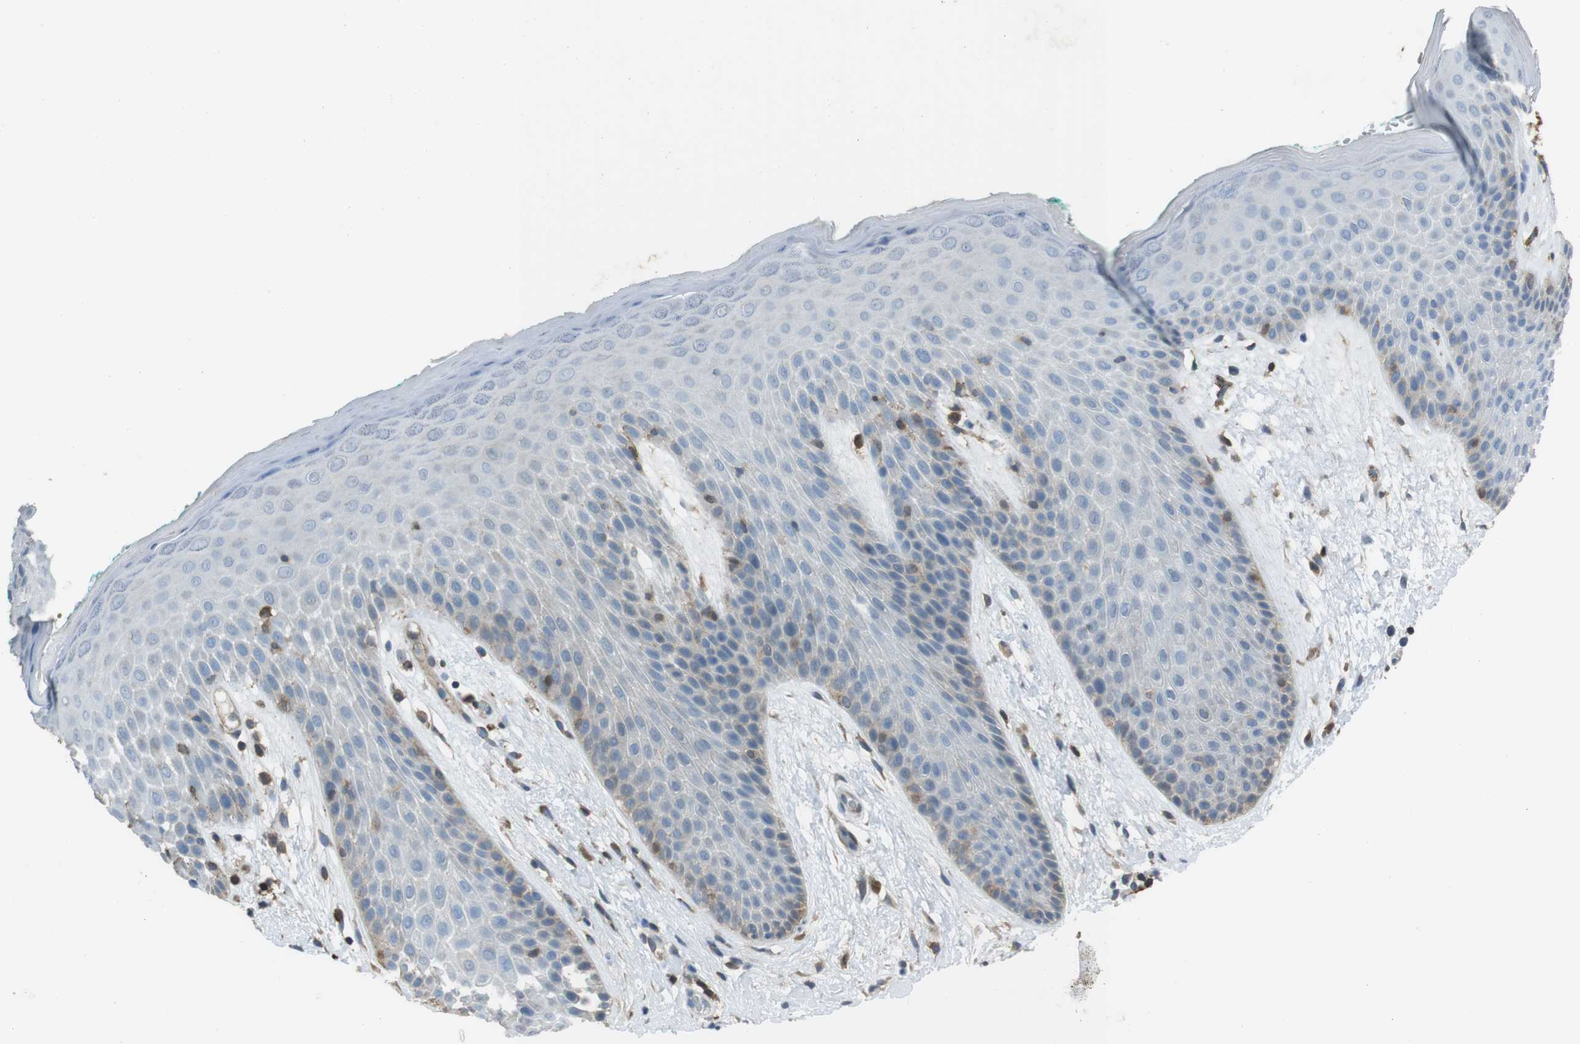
{"staining": {"intensity": "weak", "quantity": "<25%", "location": "cytoplasmic/membranous"}, "tissue": "skin", "cell_type": "Epidermal cells", "image_type": "normal", "snomed": [{"axis": "morphology", "description": "Normal tissue, NOS"}, {"axis": "topography", "description": "Anal"}], "caption": "Skin stained for a protein using immunohistochemistry (IHC) reveals no expression epidermal cells.", "gene": "TWSG1", "patient": {"sex": "male", "age": 74}}